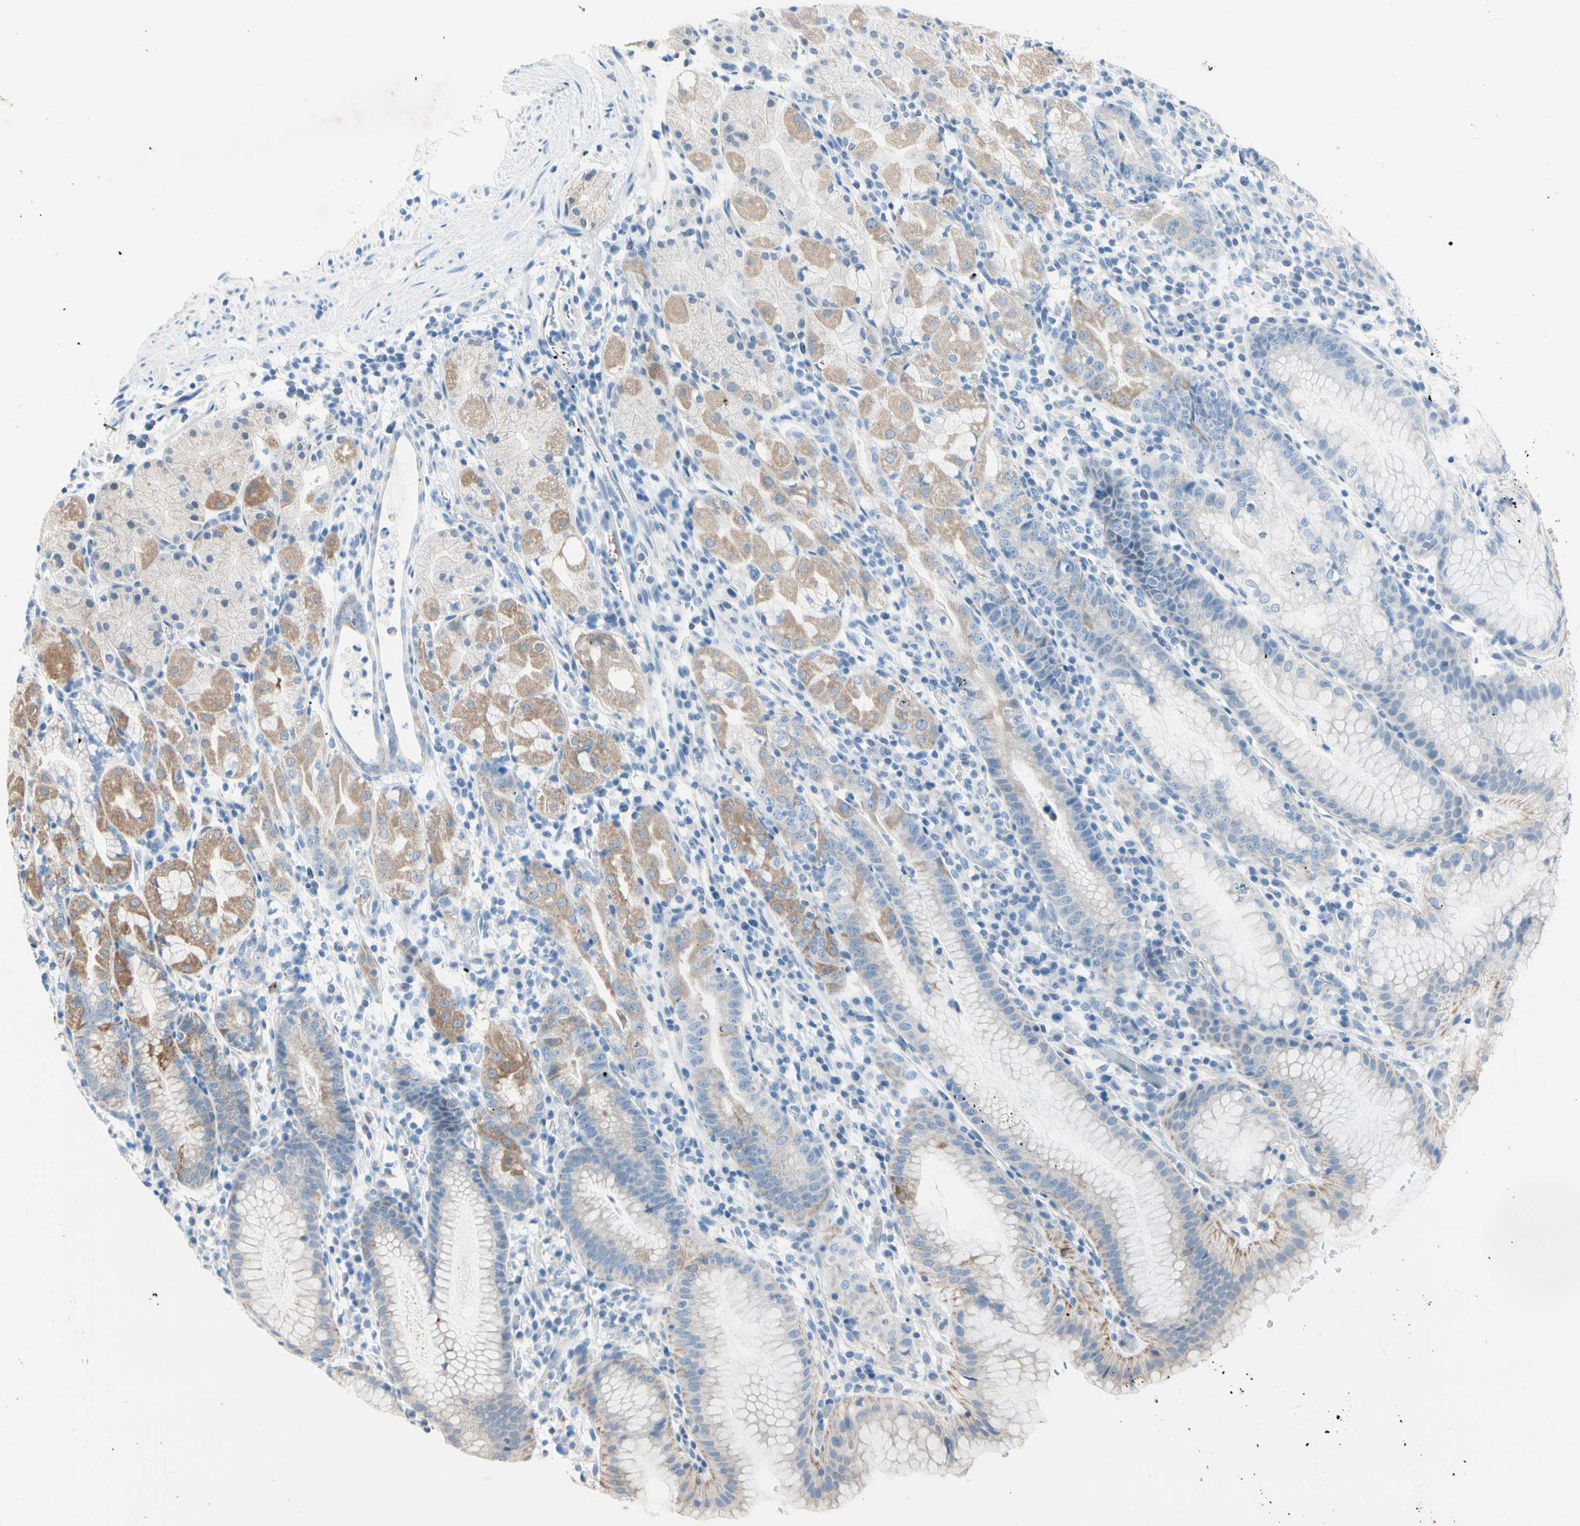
{"staining": {"intensity": "weak", "quantity": "25%-75%", "location": "cytoplasmic/membranous"}, "tissue": "stomach", "cell_type": "Glandular cells", "image_type": "normal", "snomed": [{"axis": "morphology", "description": "Normal tissue, NOS"}, {"axis": "topography", "description": "Stomach"}, {"axis": "topography", "description": "Stomach, lower"}], "caption": "DAB (3,3'-diaminobenzidine) immunohistochemical staining of benign stomach shows weak cytoplasmic/membranous protein positivity in approximately 25%-75% of glandular cells.", "gene": "CPT1A", "patient": {"sex": "female", "age": 75}}